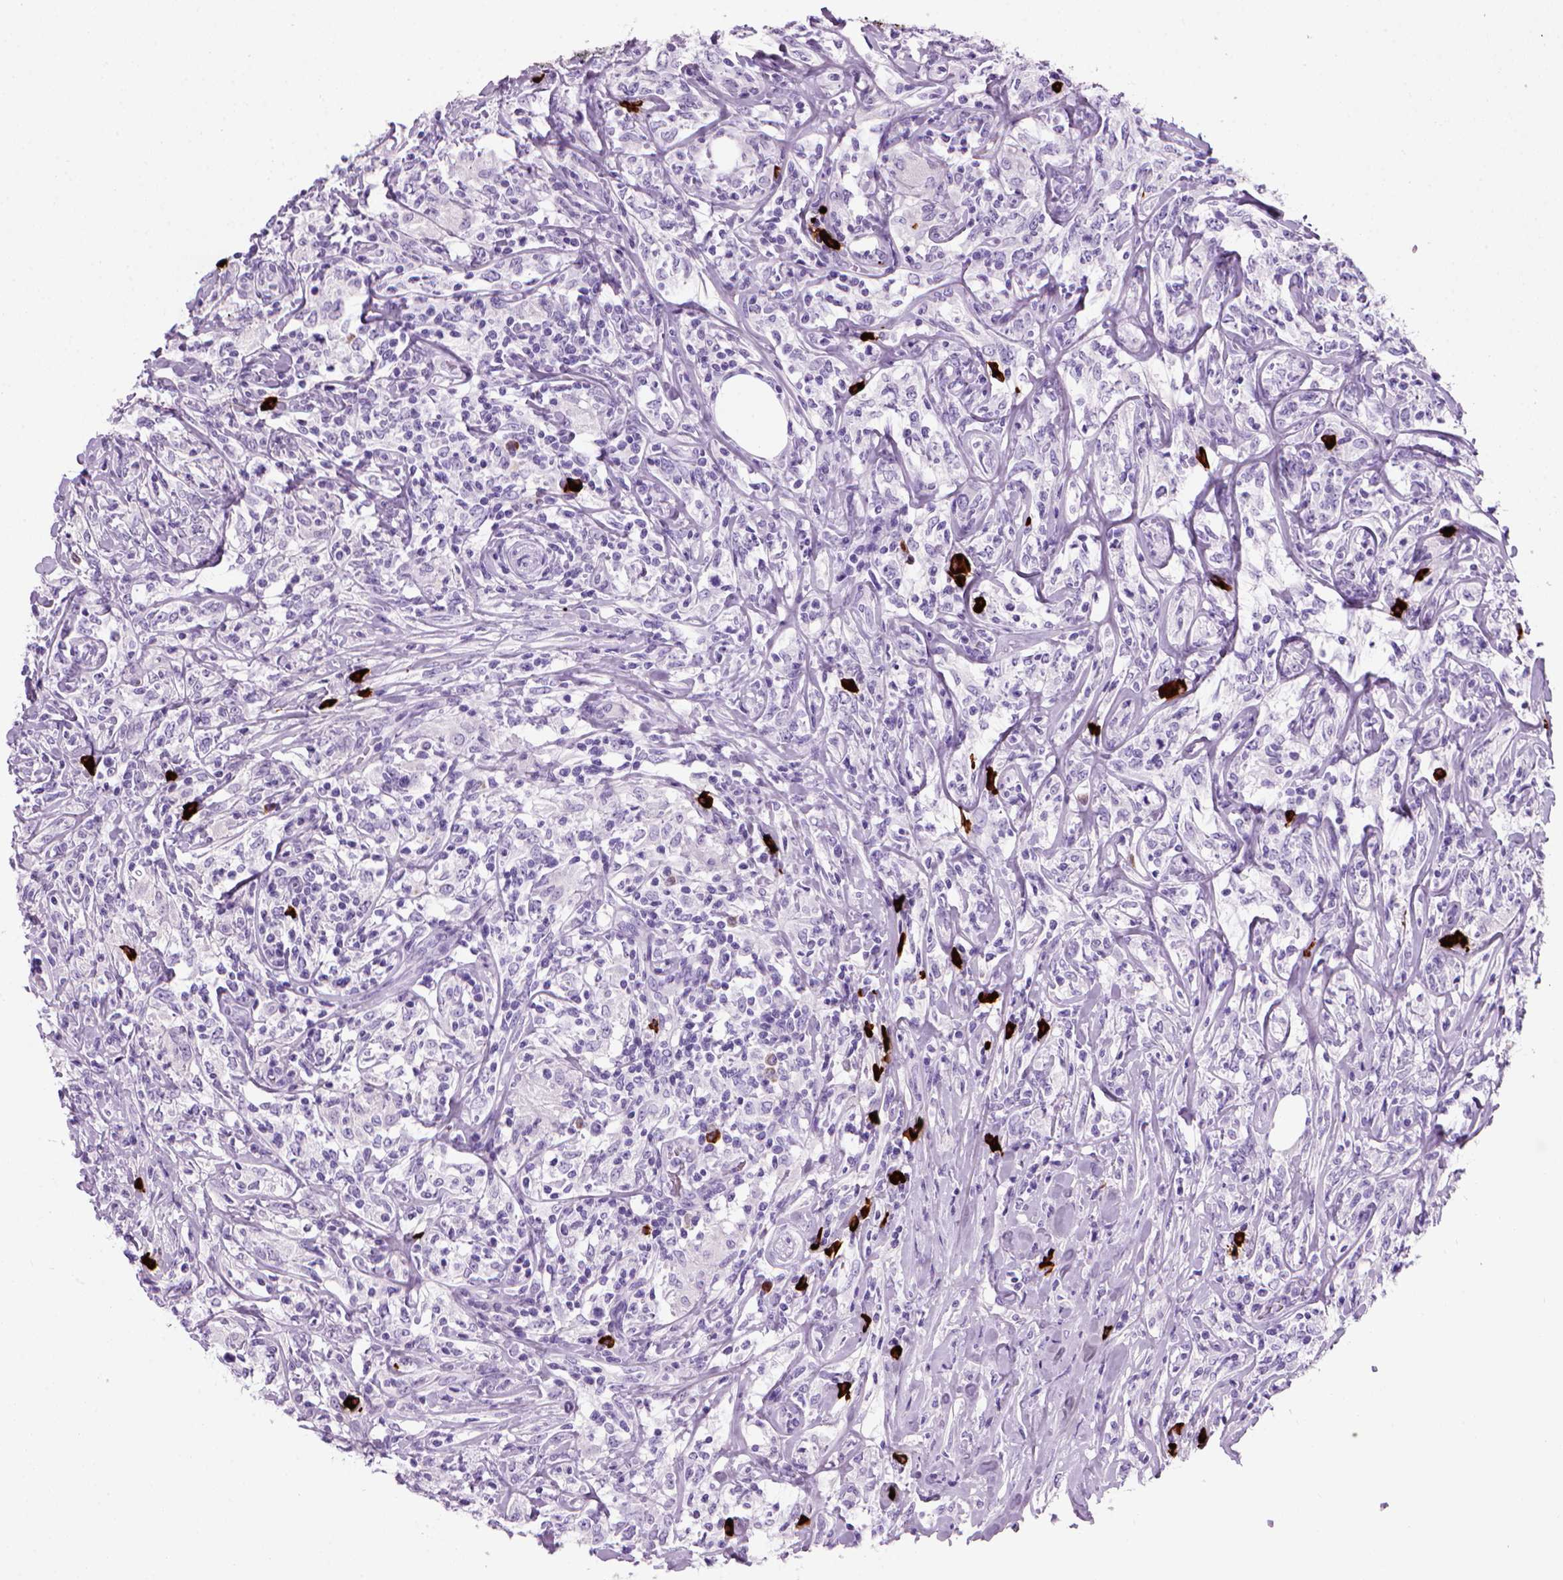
{"staining": {"intensity": "negative", "quantity": "none", "location": "none"}, "tissue": "lymphoma", "cell_type": "Tumor cells", "image_type": "cancer", "snomed": [{"axis": "morphology", "description": "Malignant lymphoma, non-Hodgkin's type, High grade"}, {"axis": "topography", "description": "Lymph node"}], "caption": "High power microscopy image of an IHC histopathology image of lymphoma, revealing no significant expression in tumor cells.", "gene": "MZB1", "patient": {"sex": "female", "age": 84}}